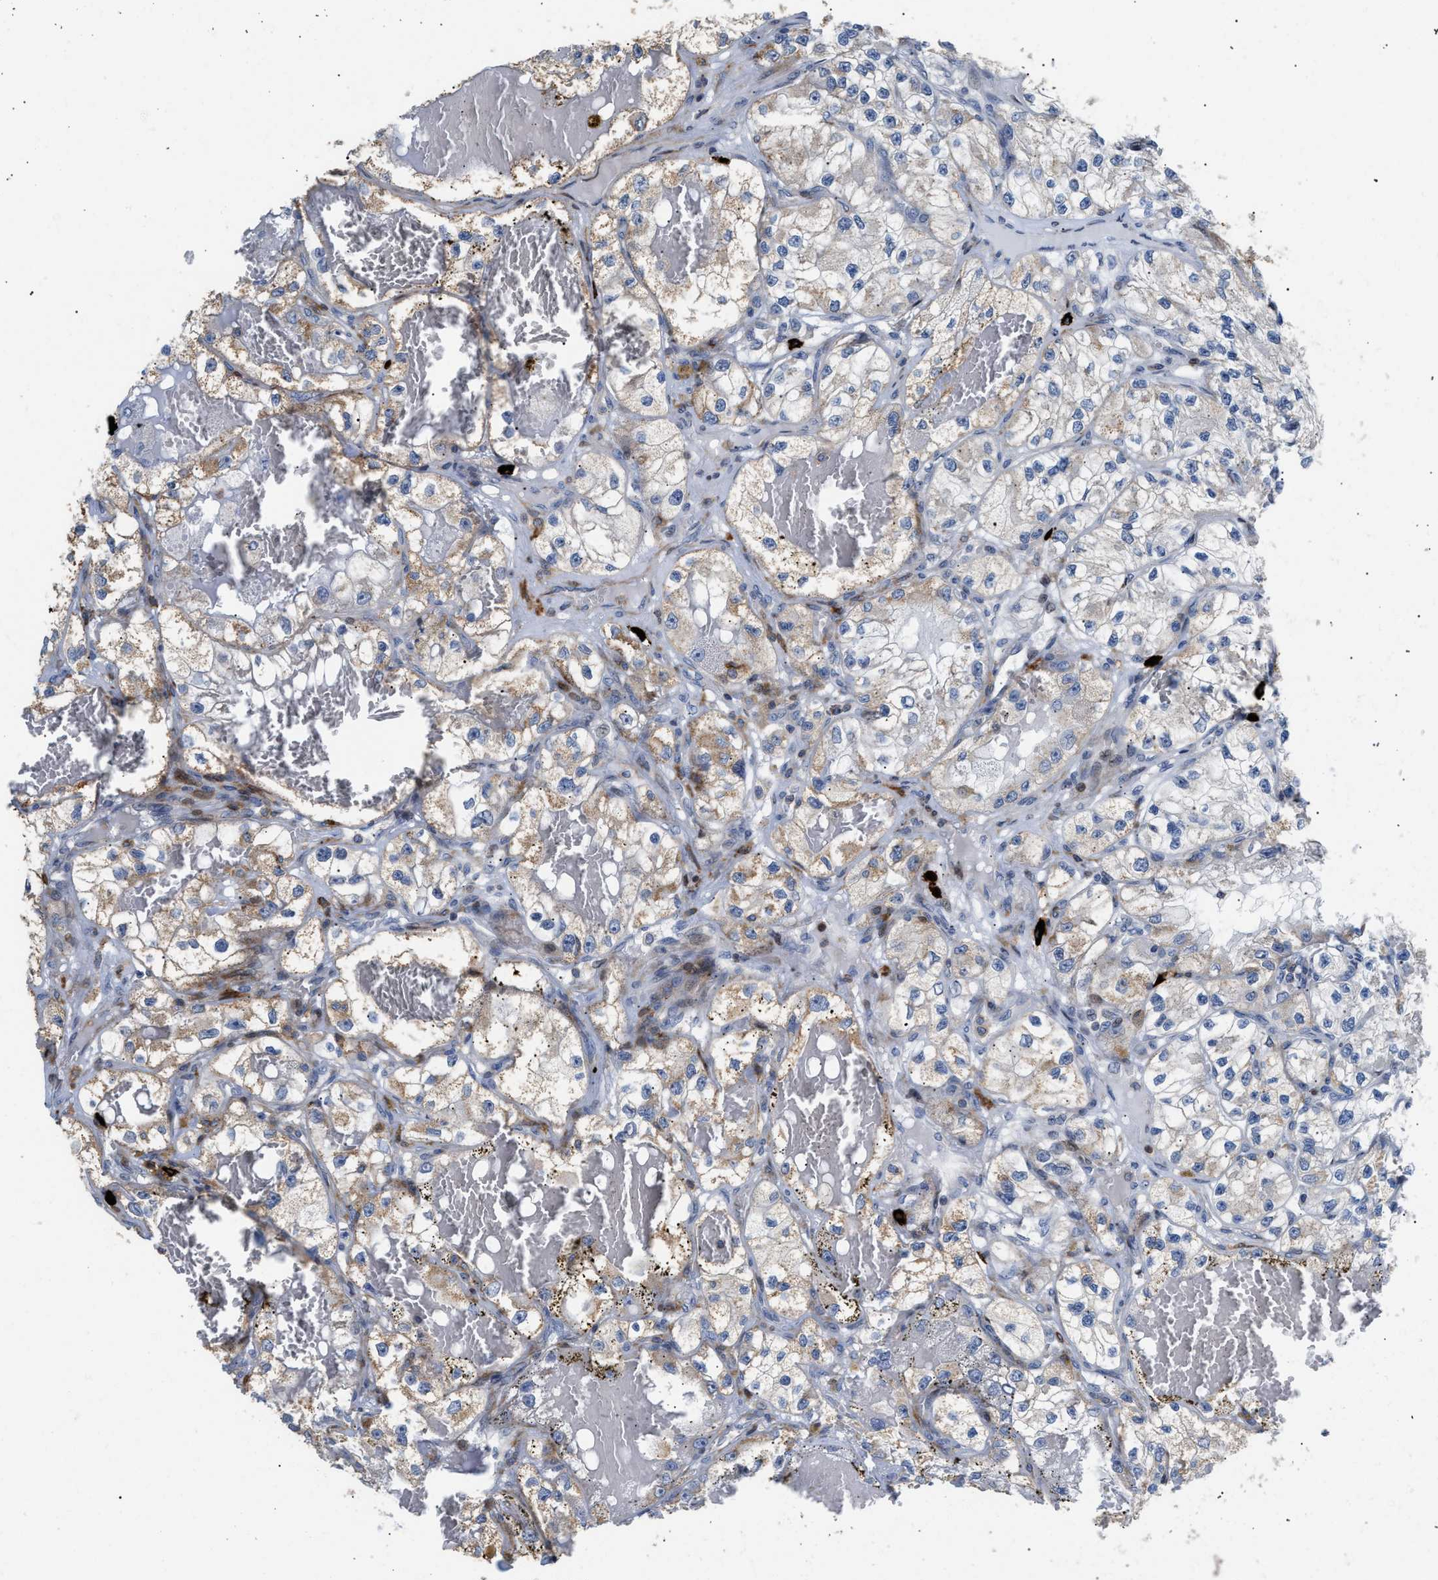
{"staining": {"intensity": "weak", "quantity": "25%-75%", "location": "cytoplasmic/membranous"}, "tissue": "renal cancer", "cell_type": "Tumor cells", "image_type": "cancer", "snomed": [{"axis": "morphology", "description": "Adenocarcinoma, NOS"}, {"axis": "topography", "description": "Kidney"}], "caption": "Brown immunohistochemical staining in human renal adenocarcinoma displays weak cytoplasmic/membranous expression in about 25%-75% of tumor cells. Ihc stains the protein in brown and the nuclei are stained blue.", "gene": "ATP9A", "patient": {"sex": "female", "age": 57}}